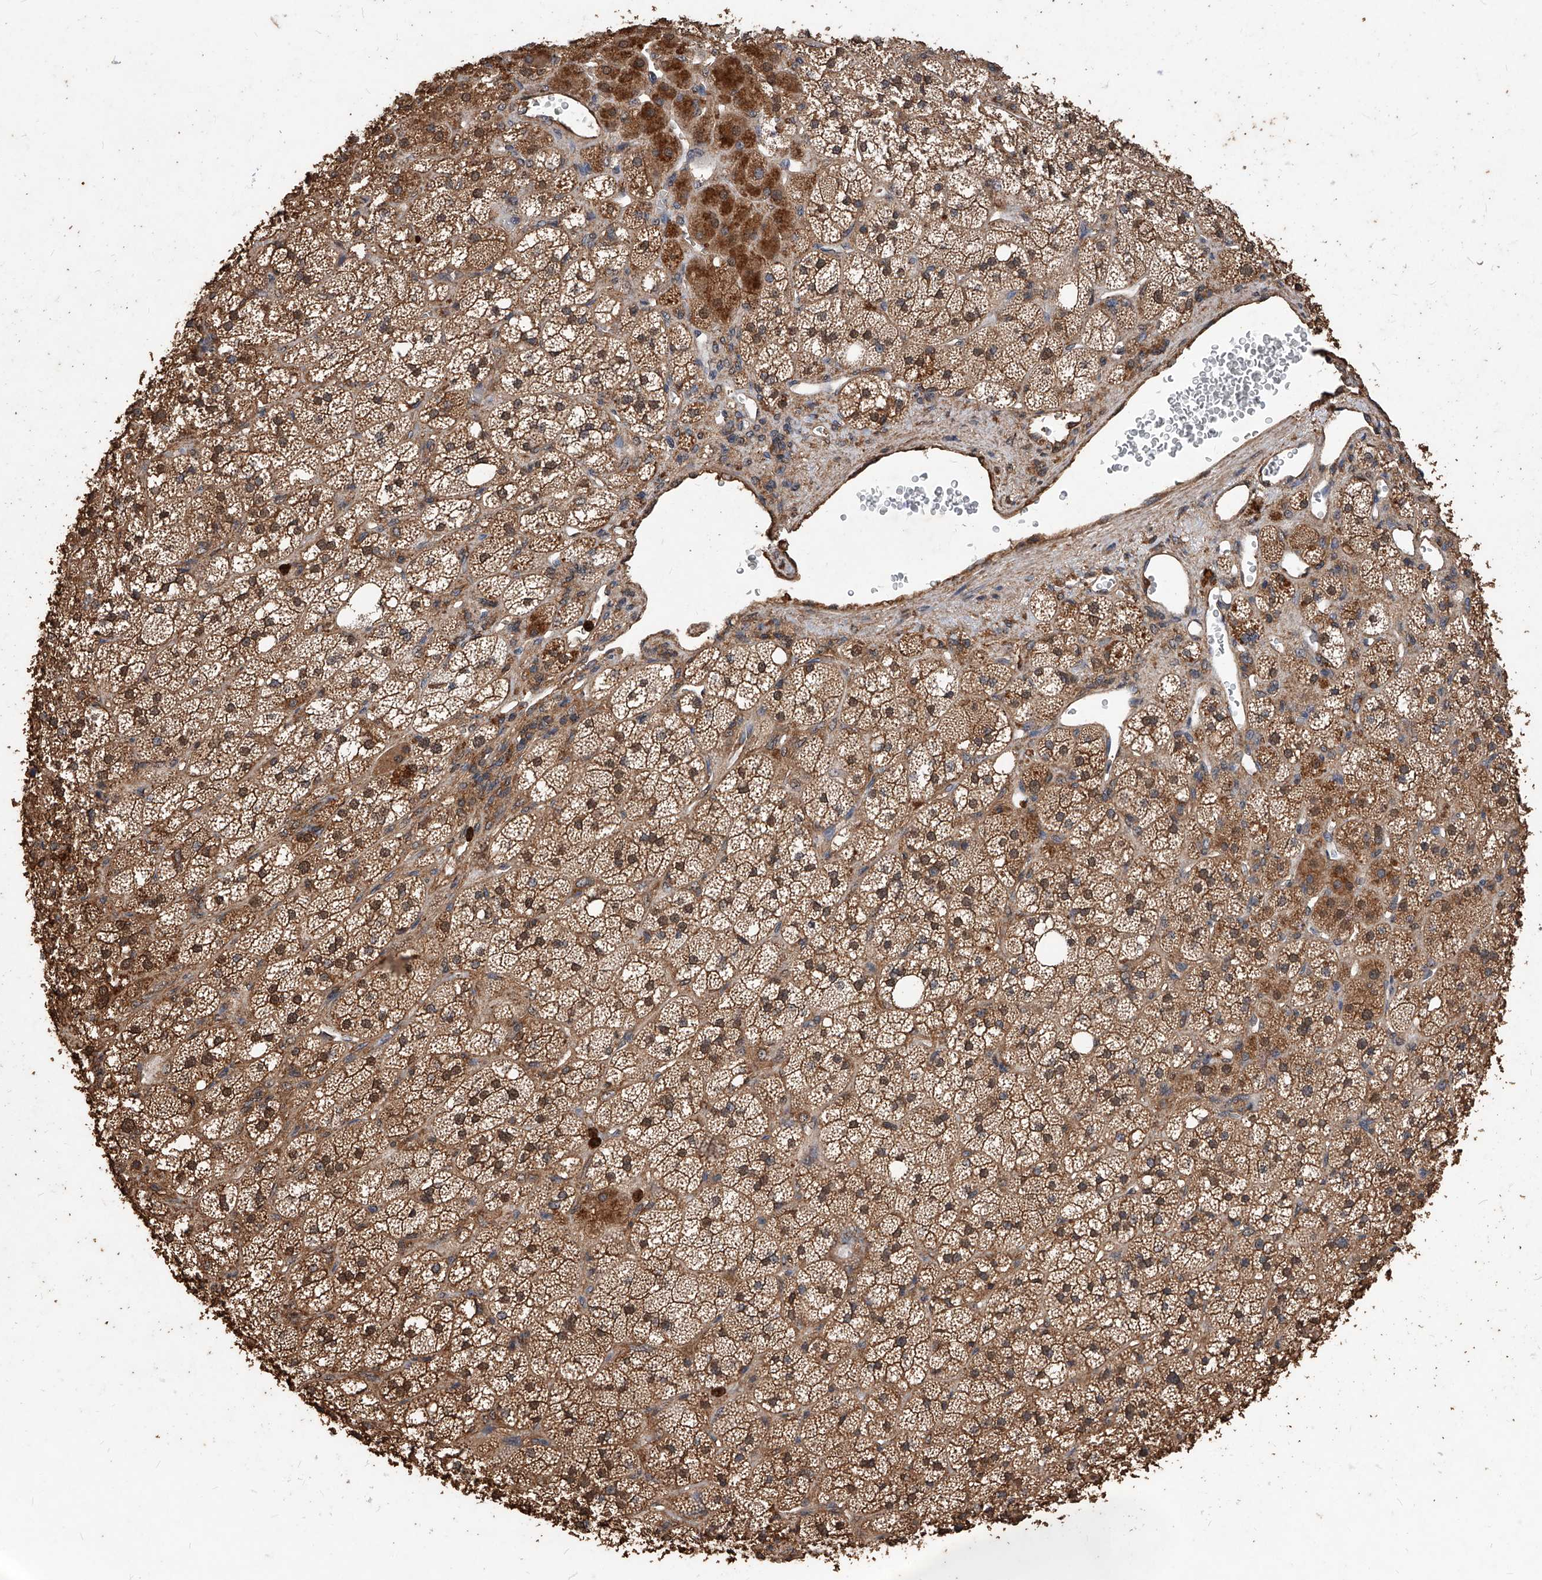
{"staining": {"intensity": "moderate", "quantity": ">75%", "location": "cytoplasmic/membranous"}, "tissue": "adrenal gland", "cell_type": "Glandular cells", "image_type": "normal", "snomed": [{"axis": "morphology", "description": "Normal tissue, NOS"}, {"axis": "topography", "description": "Adrenal gland"}], "caption": "Brown immunohistochemical staining in benign adrenal gland displays moderate cytoplasmic/membranous positivity in approximately >75% of glandular cells. The staining is performed using DAB (3,3'-diaminobenzidine) brown chromogen to label protein expression. The nuclei are counter-stained blue using hematoxylin.", "gene": "UCP2", "patient": {"sex": "male", "age": 61}}